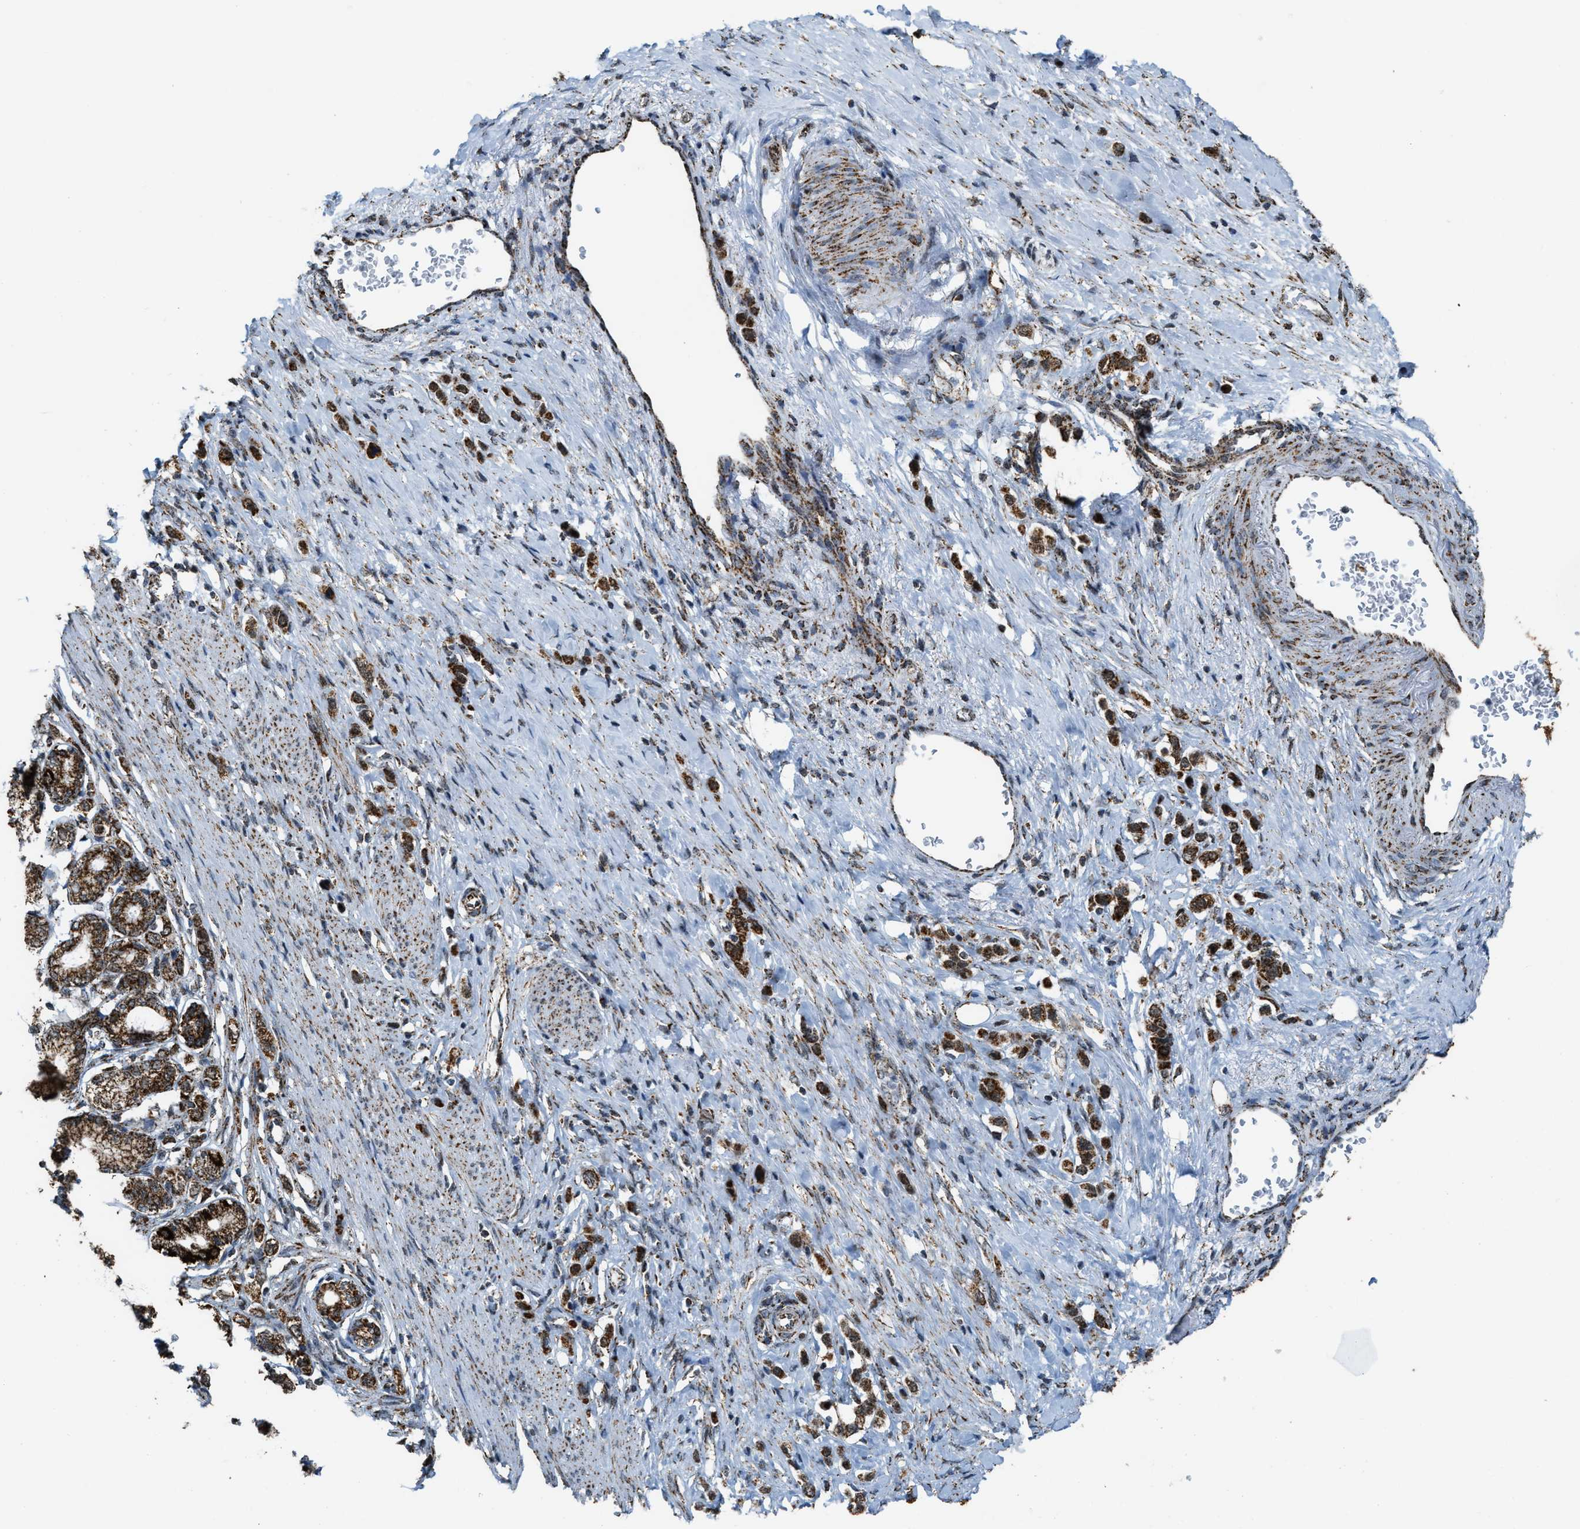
{"staining": {"intensity": "strong", "quantity": ">75%", "location": "cytoplasmic/membranous"}, "tissue": "stomach cancer", "cell_type": "Tumor cells", "image_type": "cancer", "snomed": [{"axis": "morphology", "description": "Adenocarcinoma, NOS"}, {"axis": "topography", "description": "Stomach"}], "caption": "High-magnification brightfield microscopy of stomach adenocarcinoma stained with DAB (3,3'-diaminobenzidine) (brown) and counterstained with hematoxylin (blue). tumor cells exhibit strong cytoplasmic/membranous staining is present in about>75% of cells.", "gene": "HIBADH", "patient": {"sex": "female", "age": 65}}